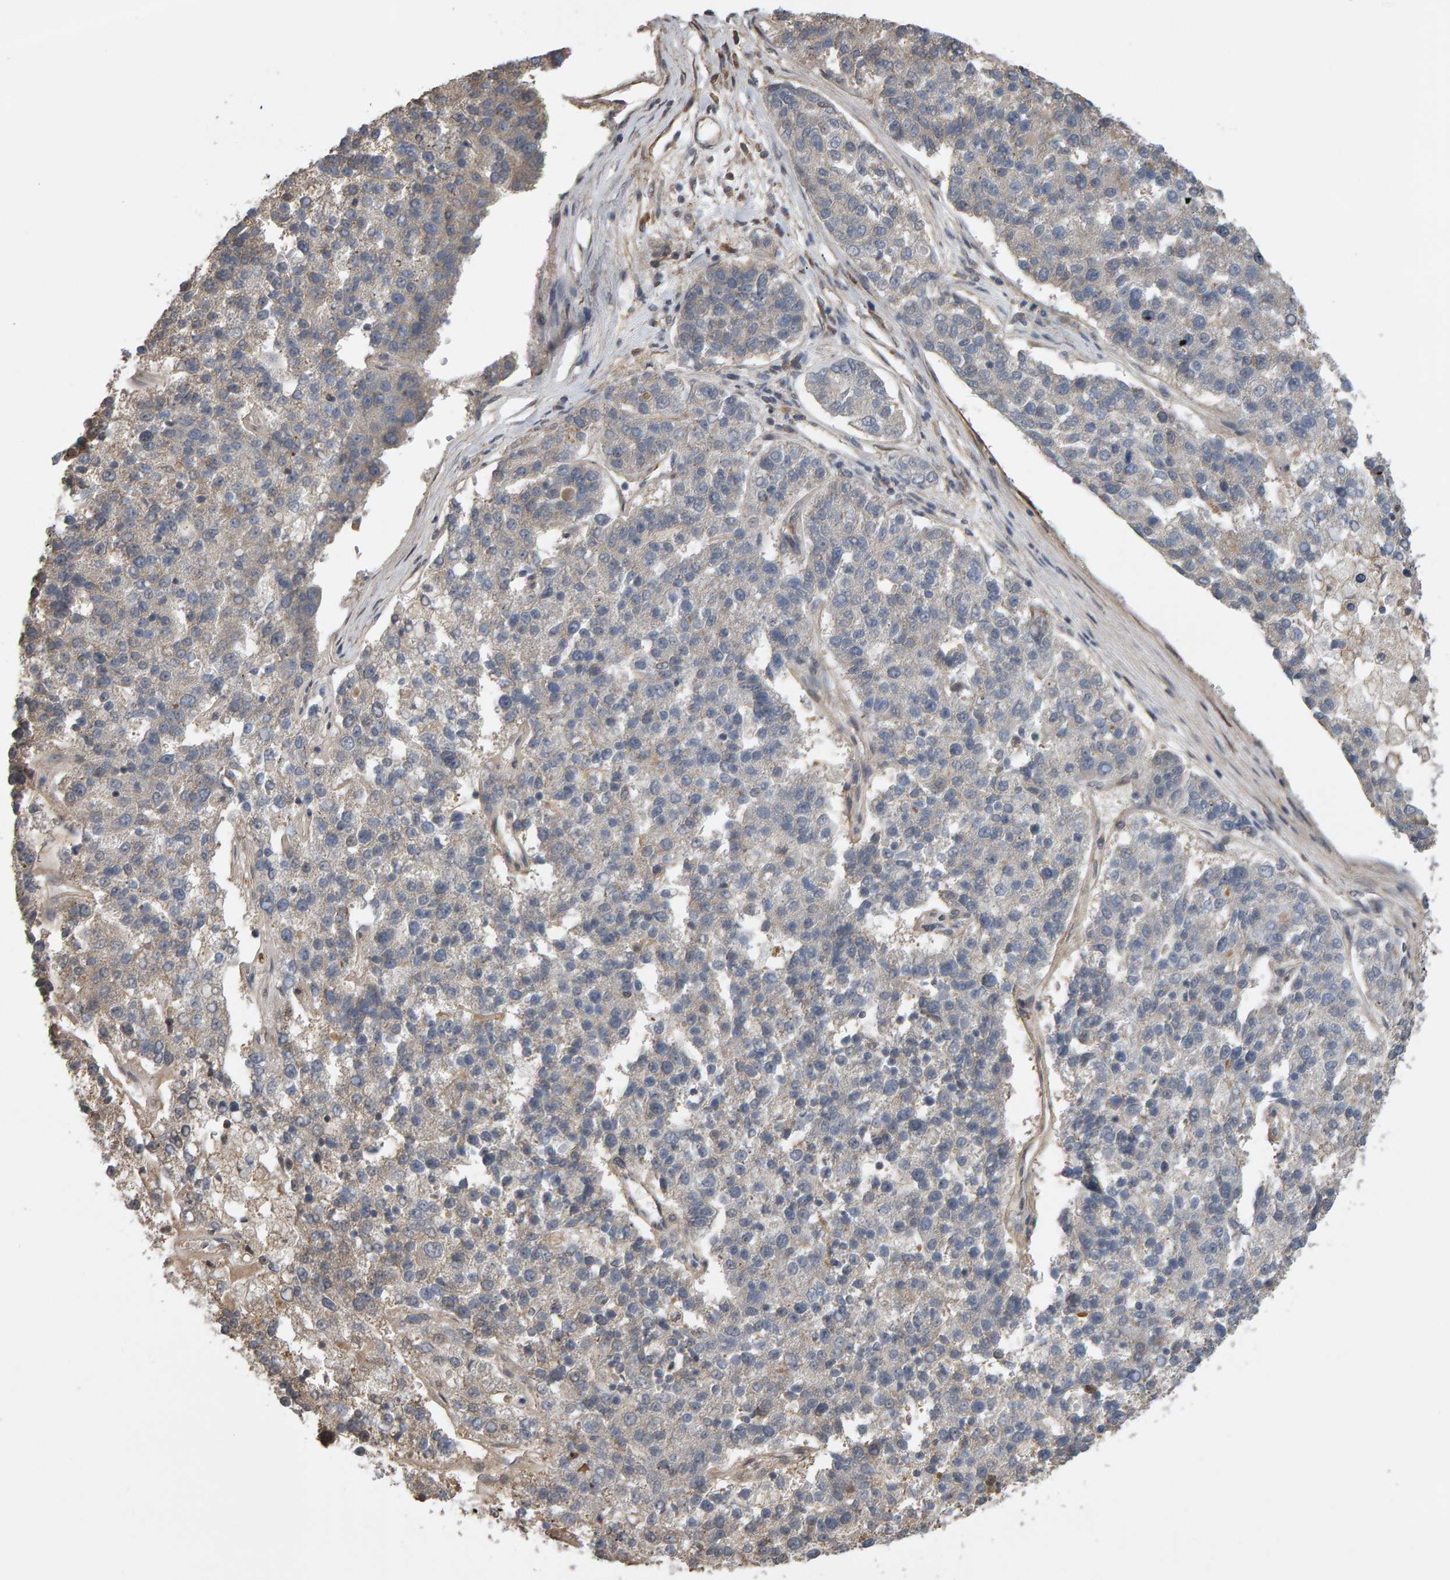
{"staining": {"intensity": "weak", "quantity": "<25%", "location": "cytoplasmic/membranous"}, "tissue": "pancreatic cancer", "cell_type": "Tumor cells", "image_type": "cancer", "snomed": [{"axis": "morphology", "description": "Adenocarcinoma, NOS"}, {"axis": "topography", "description": "Pancreas"}], "caption": "IHC image of neoplastic tissue: adenocarcinoma (pancreatic) stained with DAB (3,3'-diaminobenzidine) exhibits no significant protein staining in tumor cells.", "gene": "COASY", "patient": {"sex": "female", "age": 61}}